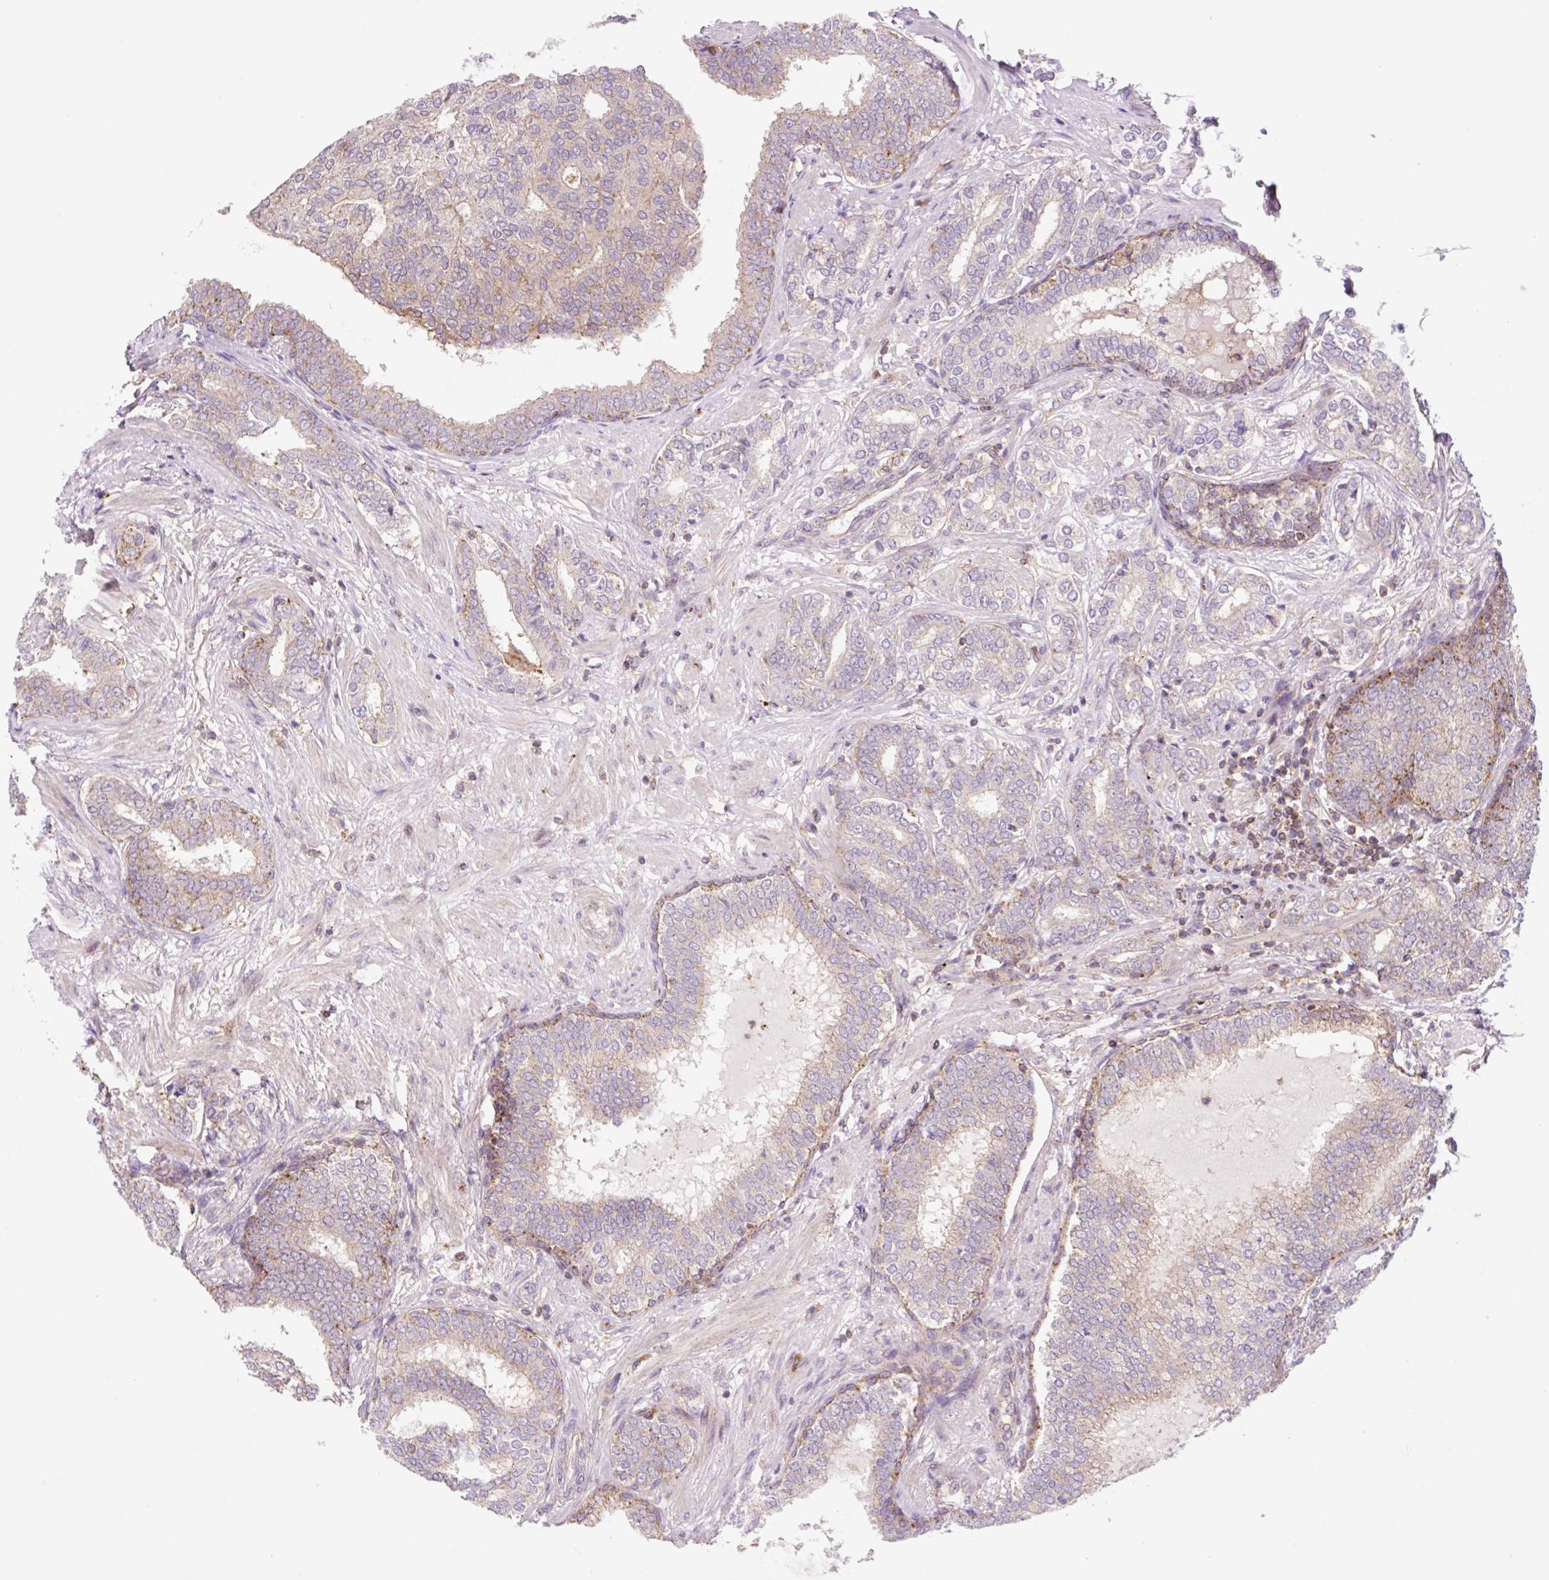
{"staining": {"intensity": "negative", "quantity": "none", "location": "none"}, "tissue": "prostate cancer", "cell_type": "Tumor cells", "image_type": "cancer", "snomed": [{"axis": "morphology", "description": "Adenocarcinoma, High grade"}, {"axis": "topography", "description": "Prostate"}], "caption": "Immunohistochemical staining of prostate adenocarcinoma (high-grade) exhibits no significant staining in tumor cells. (Stains: DAB IHC with hematoxylin counter stain, Microscopy: brightfield microscopy at high magnification).", "gene": "VPS4A", "patient": {"sex": "male", "age": 72}}